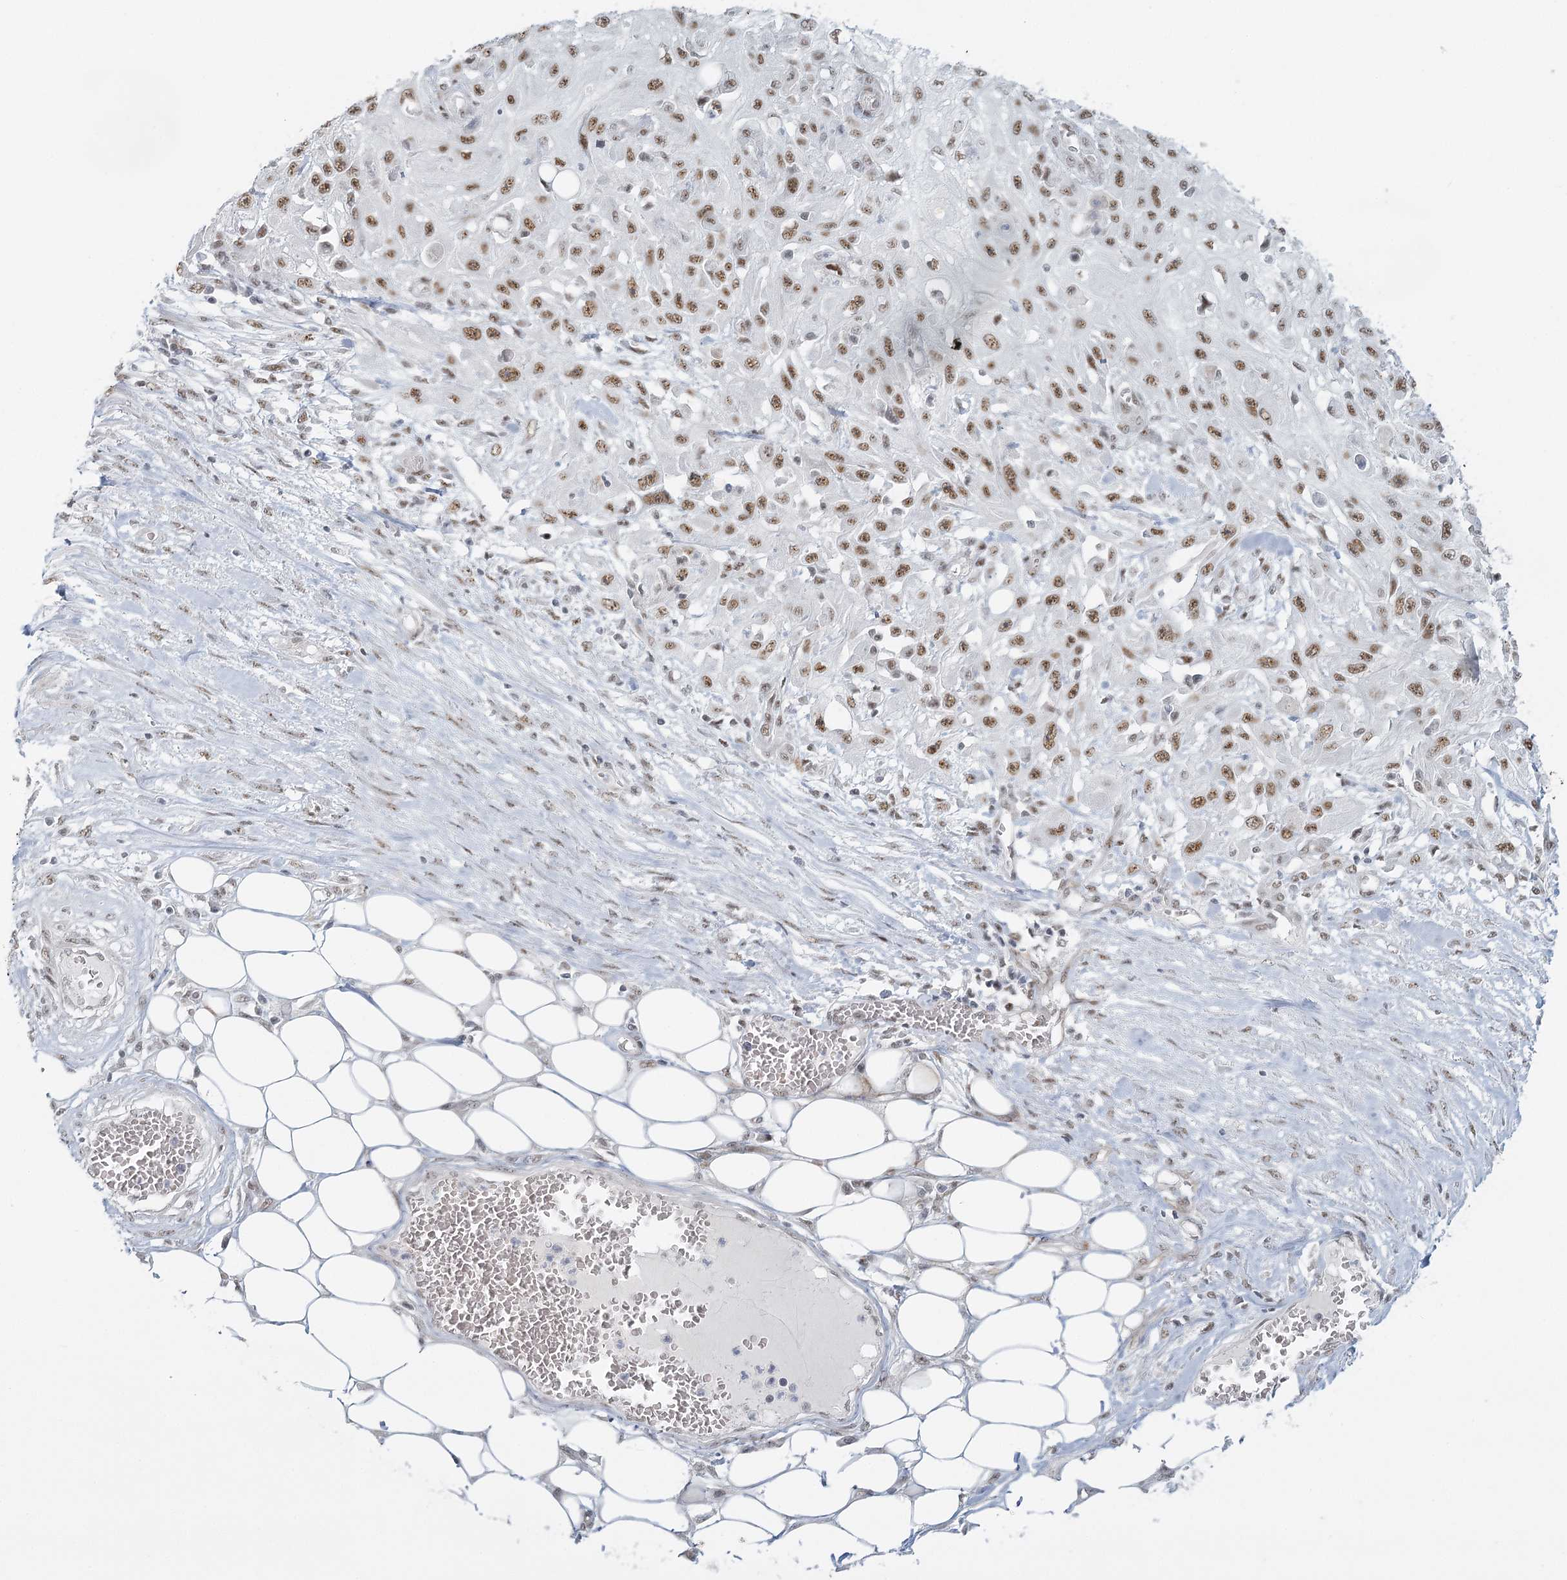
{"staining": {"intensity": "moderate", "quantity": ">75%", "location": "nuclear"}, "tissue": "skin cancer", "cell_type": "Tumor cells", "image_type": "cancer", "snomed": [{"axis": "morphology", "description": "Squamous cell carcinoma, NOS"}, {"axis": "morphology", "description": "Squamous cell carcinoma, metastatic, NOS"}, {"axis": "topography", "description": "Skin"}, {"axis": "topography", "description": "Lymph node"}], "caption": "Moderate nuclear staining is present in approximately >75% of tumor cells in skin cancer.", "gene": "U2SURP", "patient": {"sex": "male", "age": 75}}